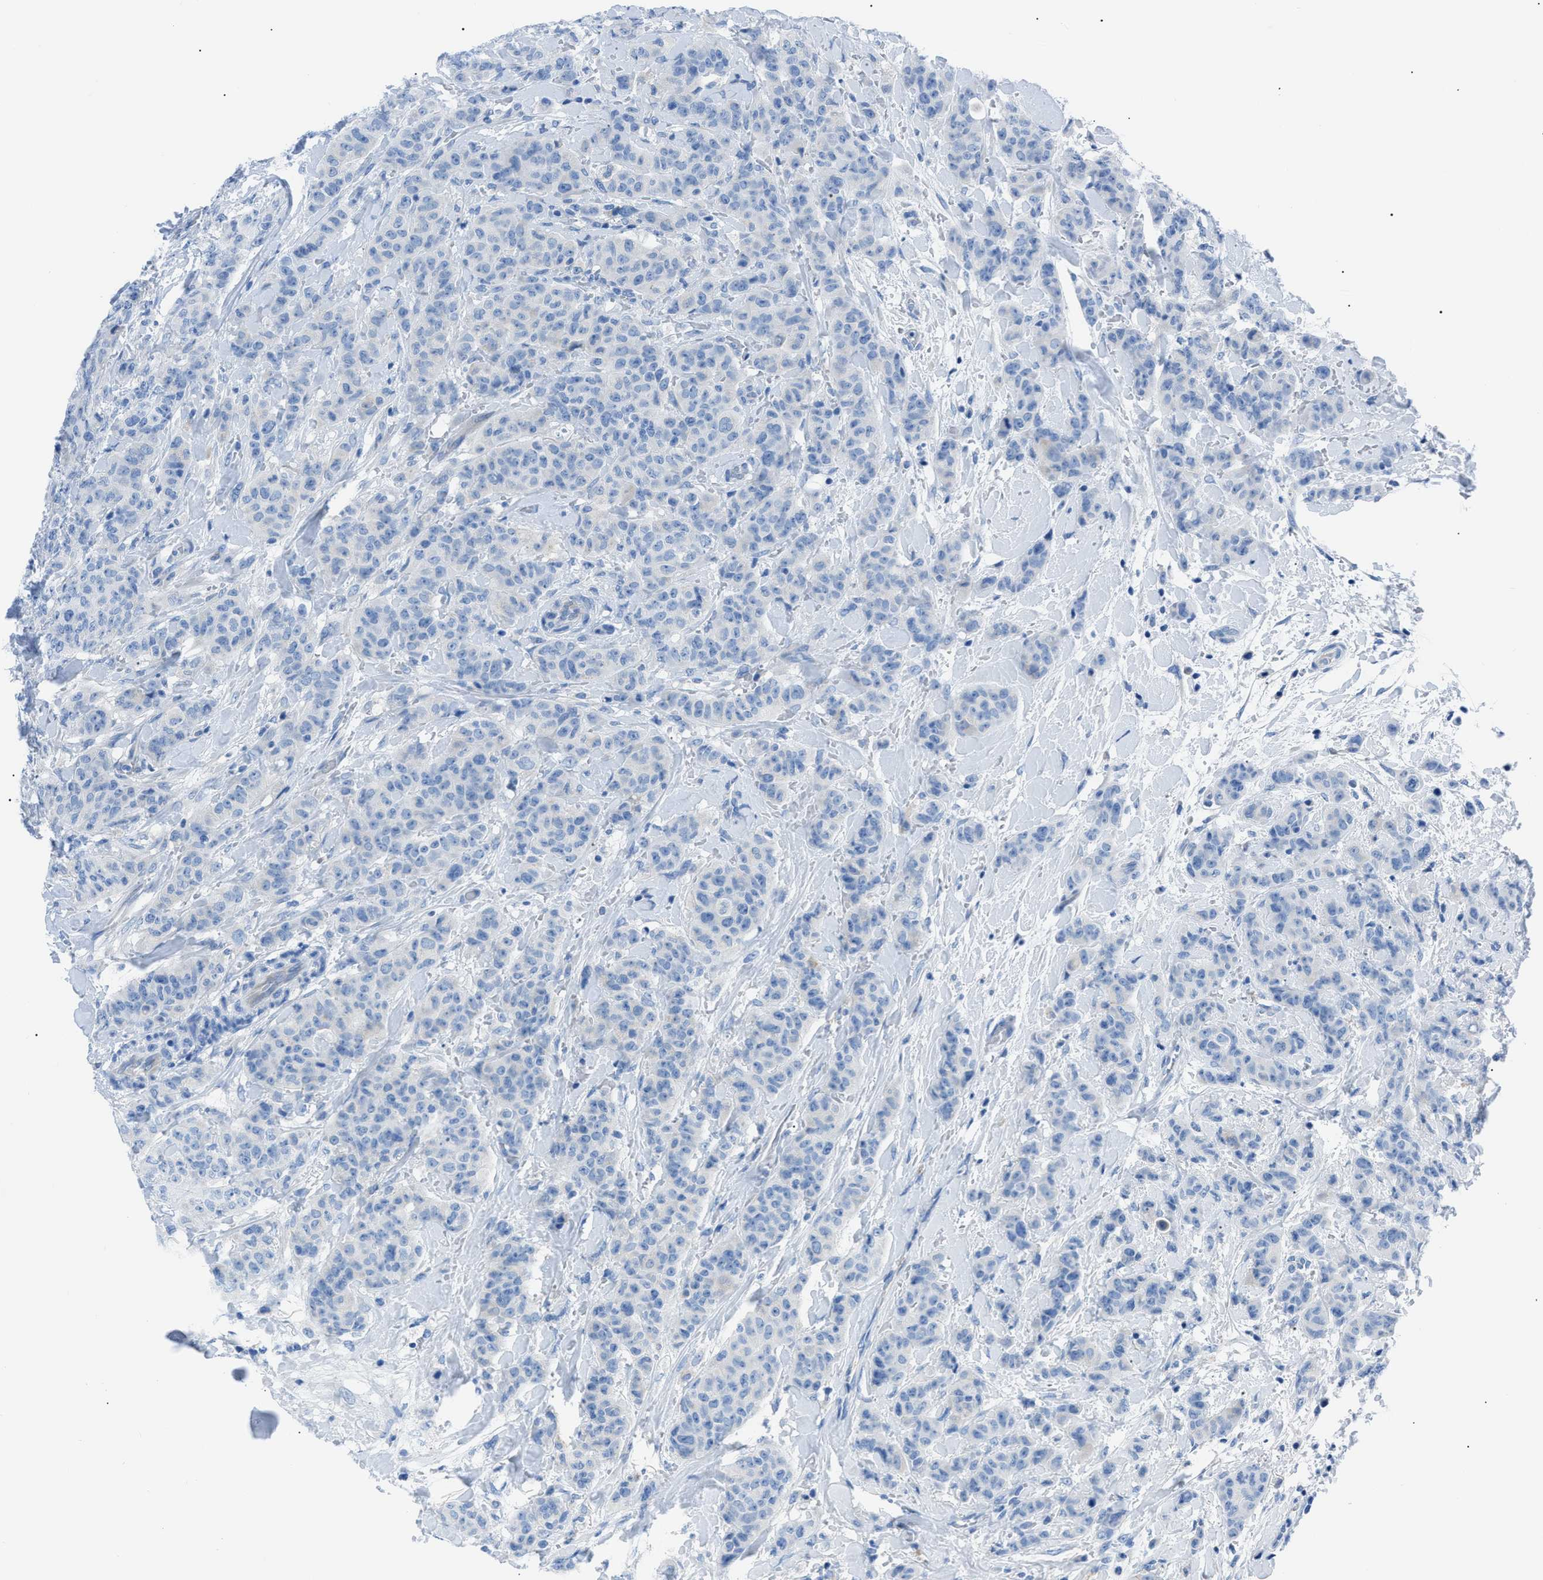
{"staining": {"intensity": "negative", "quantity": "none", "location": "none"}, "tissue": "breast cancer", "cell_type": "Tumor cells", "image_type": "cancer", "snomed": [{"axis": "morphology", "description": "Normal tissue, NOS"}, {"axis": "morphology", "description": "Duct carcinoma"}, {"axis": "topography", "description": "Breast"}], "caption": "This is a histopathology image of immunohistochemistry (IHC) staining of breast cancer, which shows no staining in tumor cells. (Stains: DAB (3,3'-diaminobenzidine) IHC with hematoxylin counter stain, Microscopy: brightfield microscopy at high magnification).", "gene": "ZDHHC24", "patient": {"sex": "female", "age": 40}}